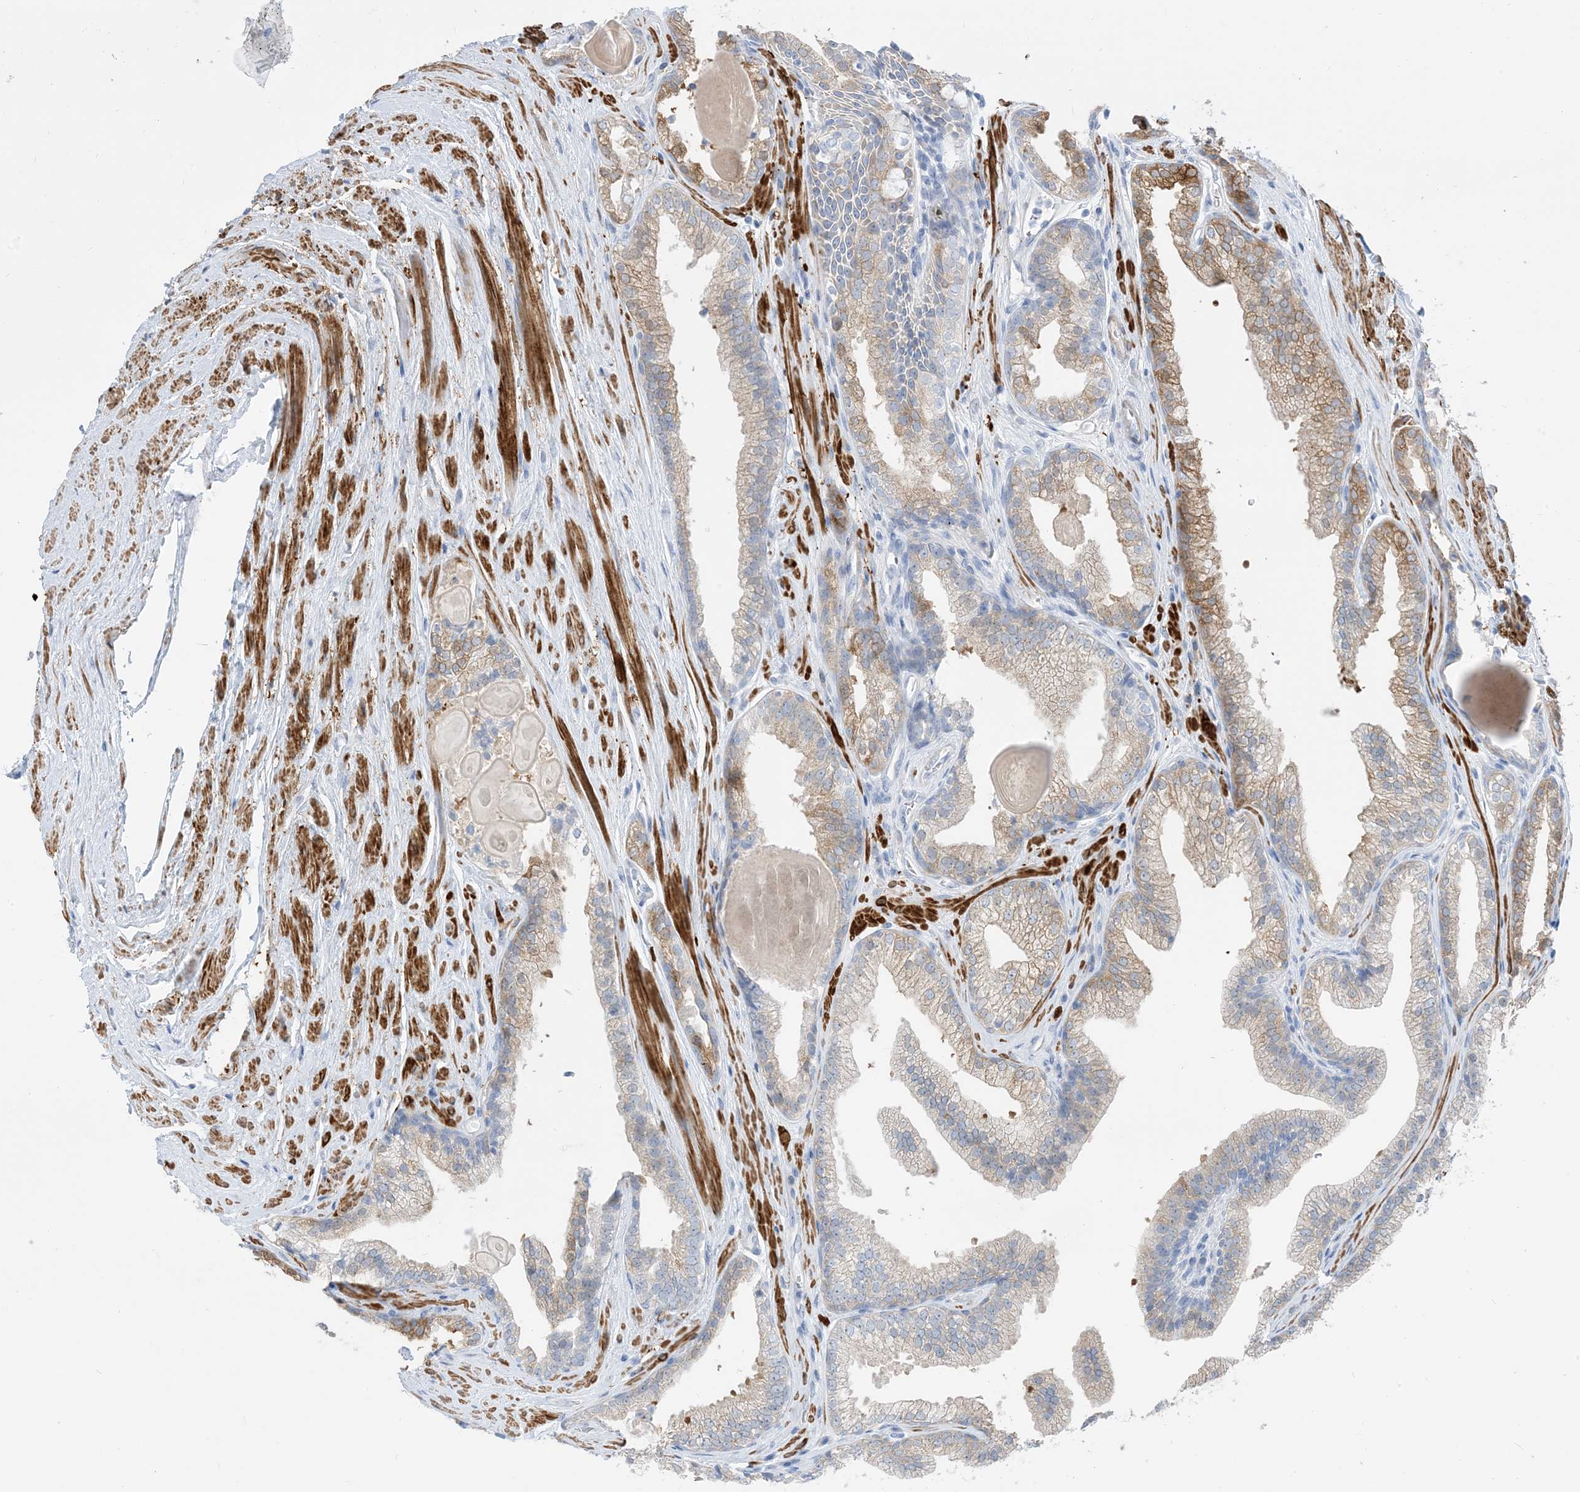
{"staining": {"intensity": "moderate", "quantity": "25%-75%", "location": "cytoplasmic/membranous"}, "tissue": "prostate cancer", "cell_type": "Tumor cells", "image_type": "cancer", "snomed": [{"axis": "morphology", "description": "Adenocarcinoma, High grade"}, {"axis": "topography", "description": "Prostate"}], "caption": "A high-resolution micrograph shows immunohistochemistry staining of prostate cancer (adenocarcinoma (high-grade)), which exhibits moderate cytoplasmic/membranous staining in about 25%-75% of tumor cells.", "gene": "MARS2", "patient": {"sex": "male", "age": 63}}